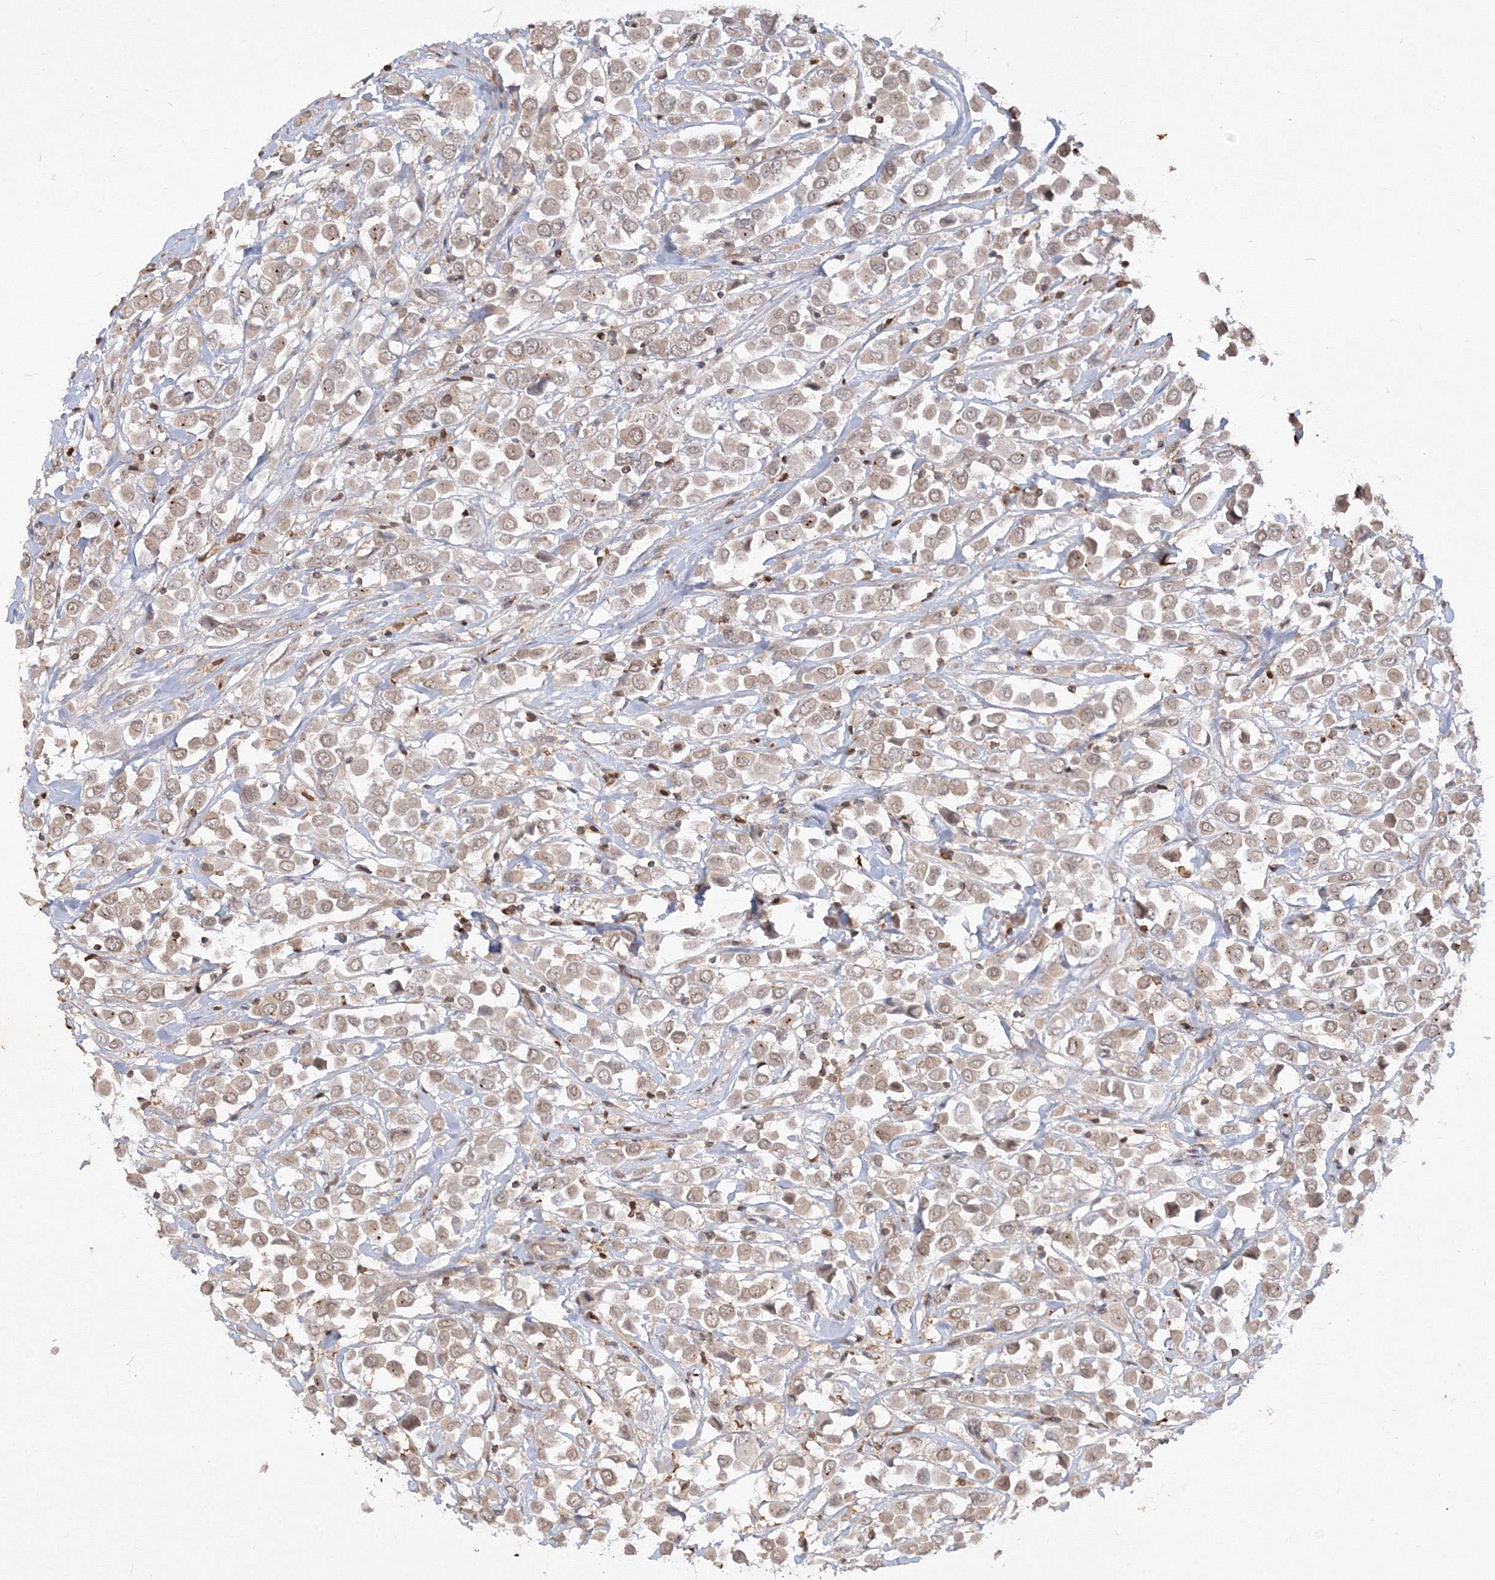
{"staining": {"intensity": "weak", "quantity": "25%-75%", "location": "cytoplasmic/membranous,nuclear"}, "tissue": "breast cancer", "cell_type": "Tumor cells", "image_type": "cancer", "snomed": [{"axis": "morphology", "description": "Duct carcinoma"}, {"axis": "topography", "description": "Breast"}], "caption": "Immunohistochemistry (IHC) (DAB) staining of breast invasive ductal carcinoma exhibits weak cytoplasmic/membranous and nuclear protein staining in approximately 25%-75% of tumor cells. The protein of interest is stained brown, and the nuclei are stained in blue (DAB IHC with brightfield microscopy, high magnification).", "gene": "TMEM50B", "patient": {"sex": "female", "age": 61}}